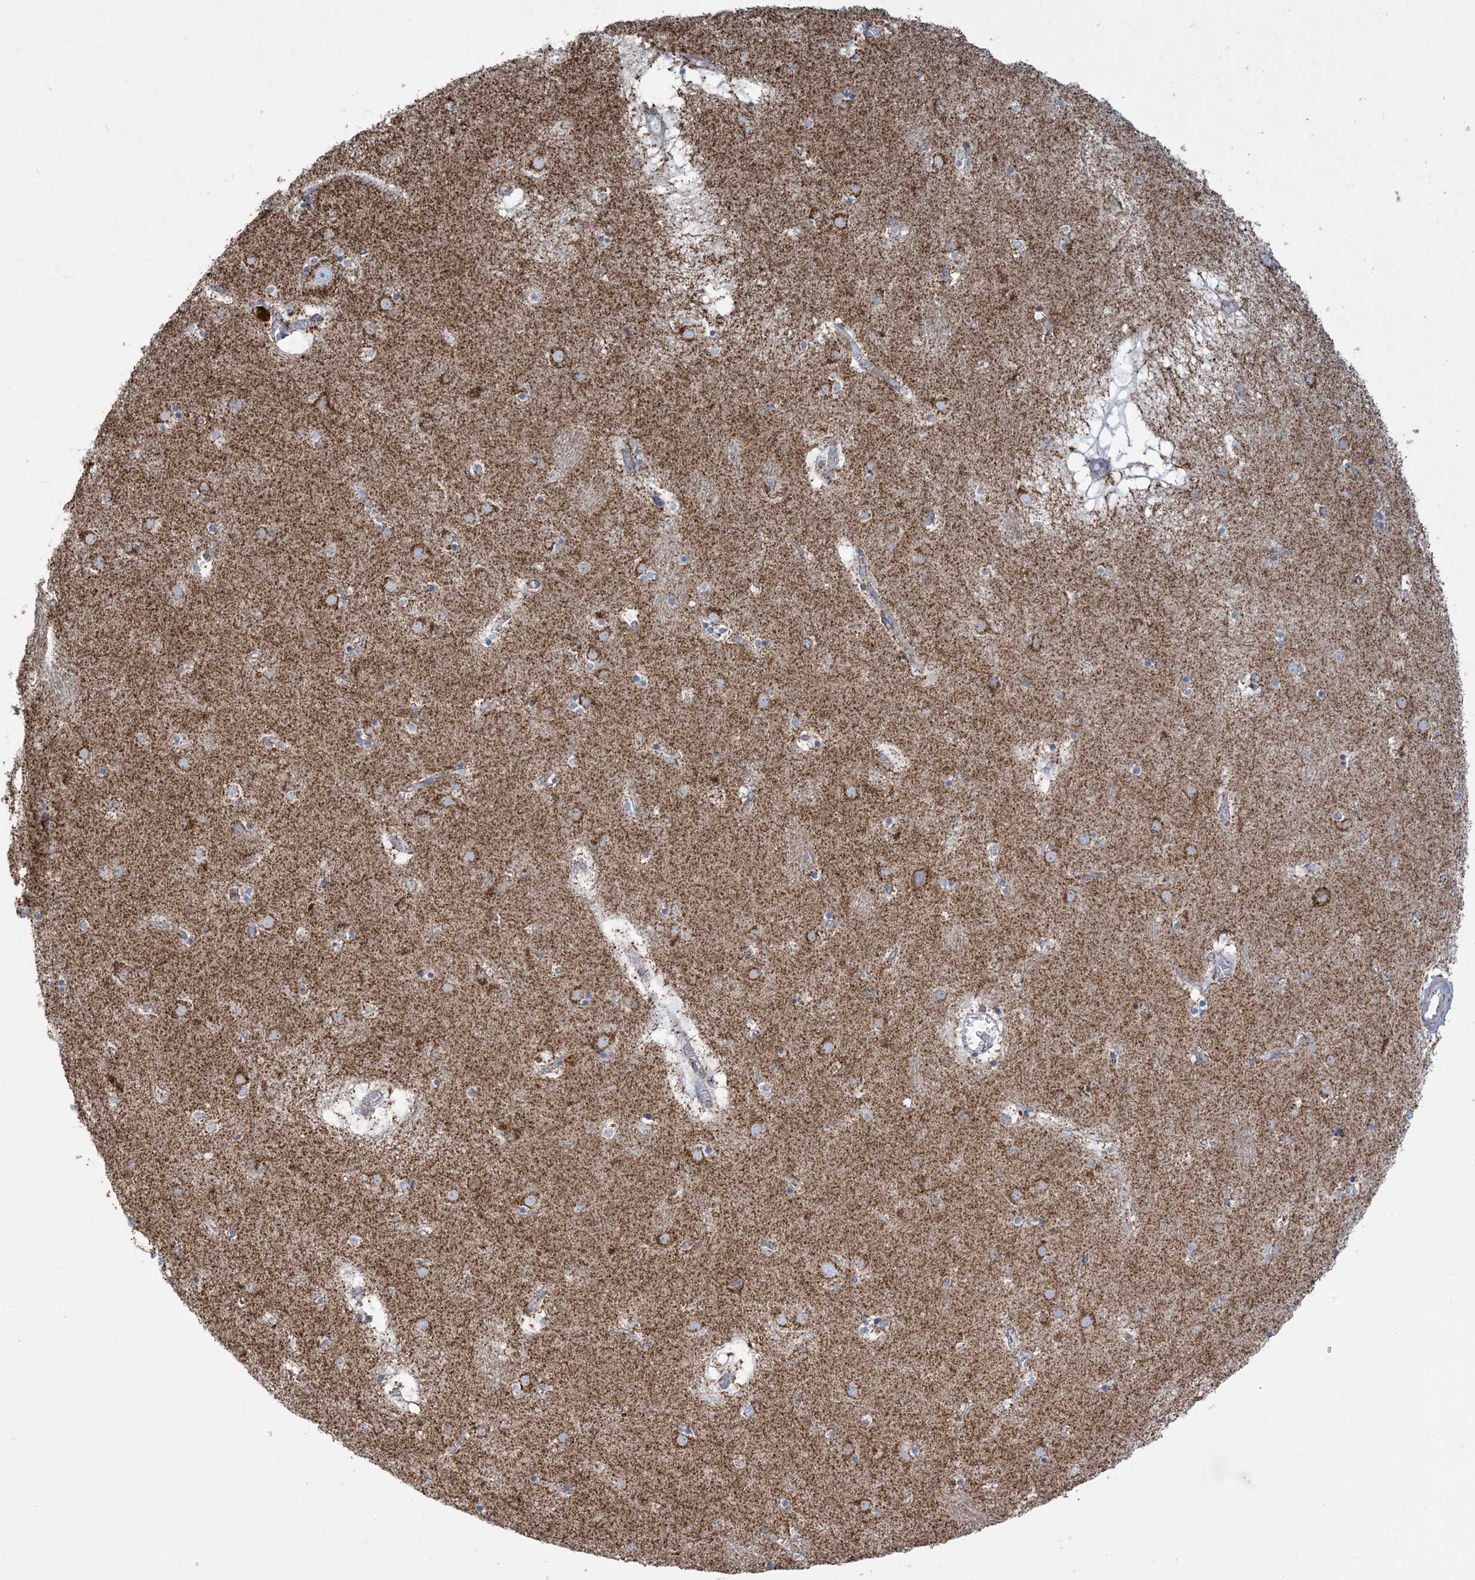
{"staining": {"intensity": "weak", "quantity": "25%-75%", "location": "cytoplasmic/membranous"}, "tissue": "caudate", "cell_type": "Glial cells", "image_type": "normal", "snomed": [{"axis": "morphology", "description": "Normal tissue, NOS"}, {"axis": "topography", "description": "Lateral ventricle wall"}], "caption": "This is an image of immunohistochemistry (IHC) staining of benign caudate, which shows weak expression in the cytoplasmic/membranous of glial cells.", "gene": "SAMM50", "patient": {"sex": "male", "age": 70}}